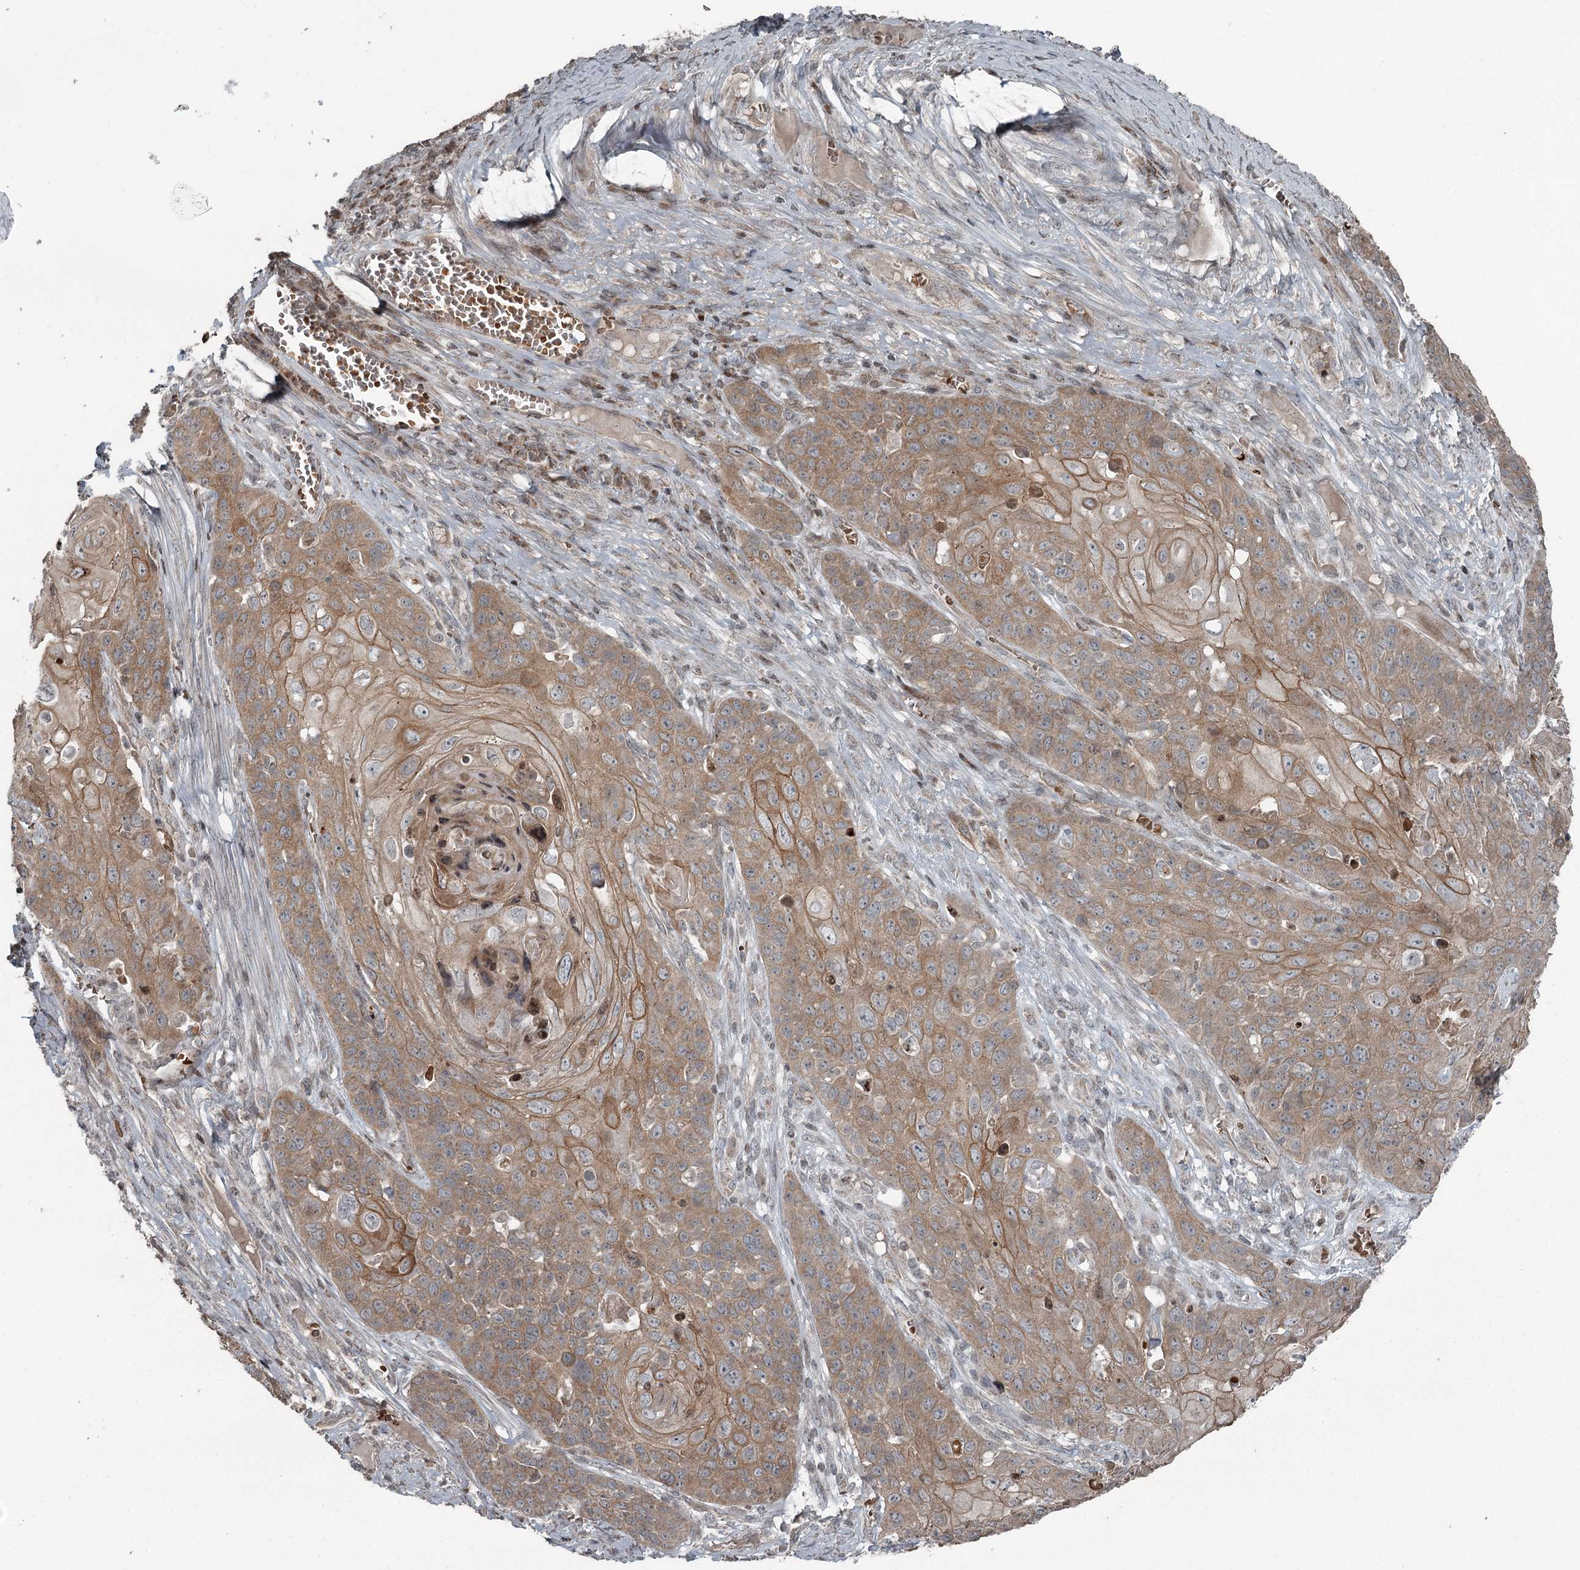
{"staining": {"intensity": "moderate", "quantity": ">75%", "location": "cytoplasmic/membranous"}, "tissue": "skin cancer", "cell_type": "Tumor cells", "image_type": "cancer", "snomed": [{"axis": "morphology", "description": "Squamous cell carcinoma, NOS"}, {"axis": "topography", "description": "Skin"}], "caption": "Immunohistochemistry (IHC) staining of skin cancer (squamous cell carcinoma), which shows medium levels of moderate cytoplasmic/membranous expression in about >75% of tumor cells indicating moderate cytoplasmic/membranous protein staining. The staining was performed using DAB (3,3'-diaminobenzidine) (brown) for protein detection and nuclei were counterstained in hematoxylin (blue).", "gene": "RASSF8", "patient": {"sex": "male", "age": 55}}